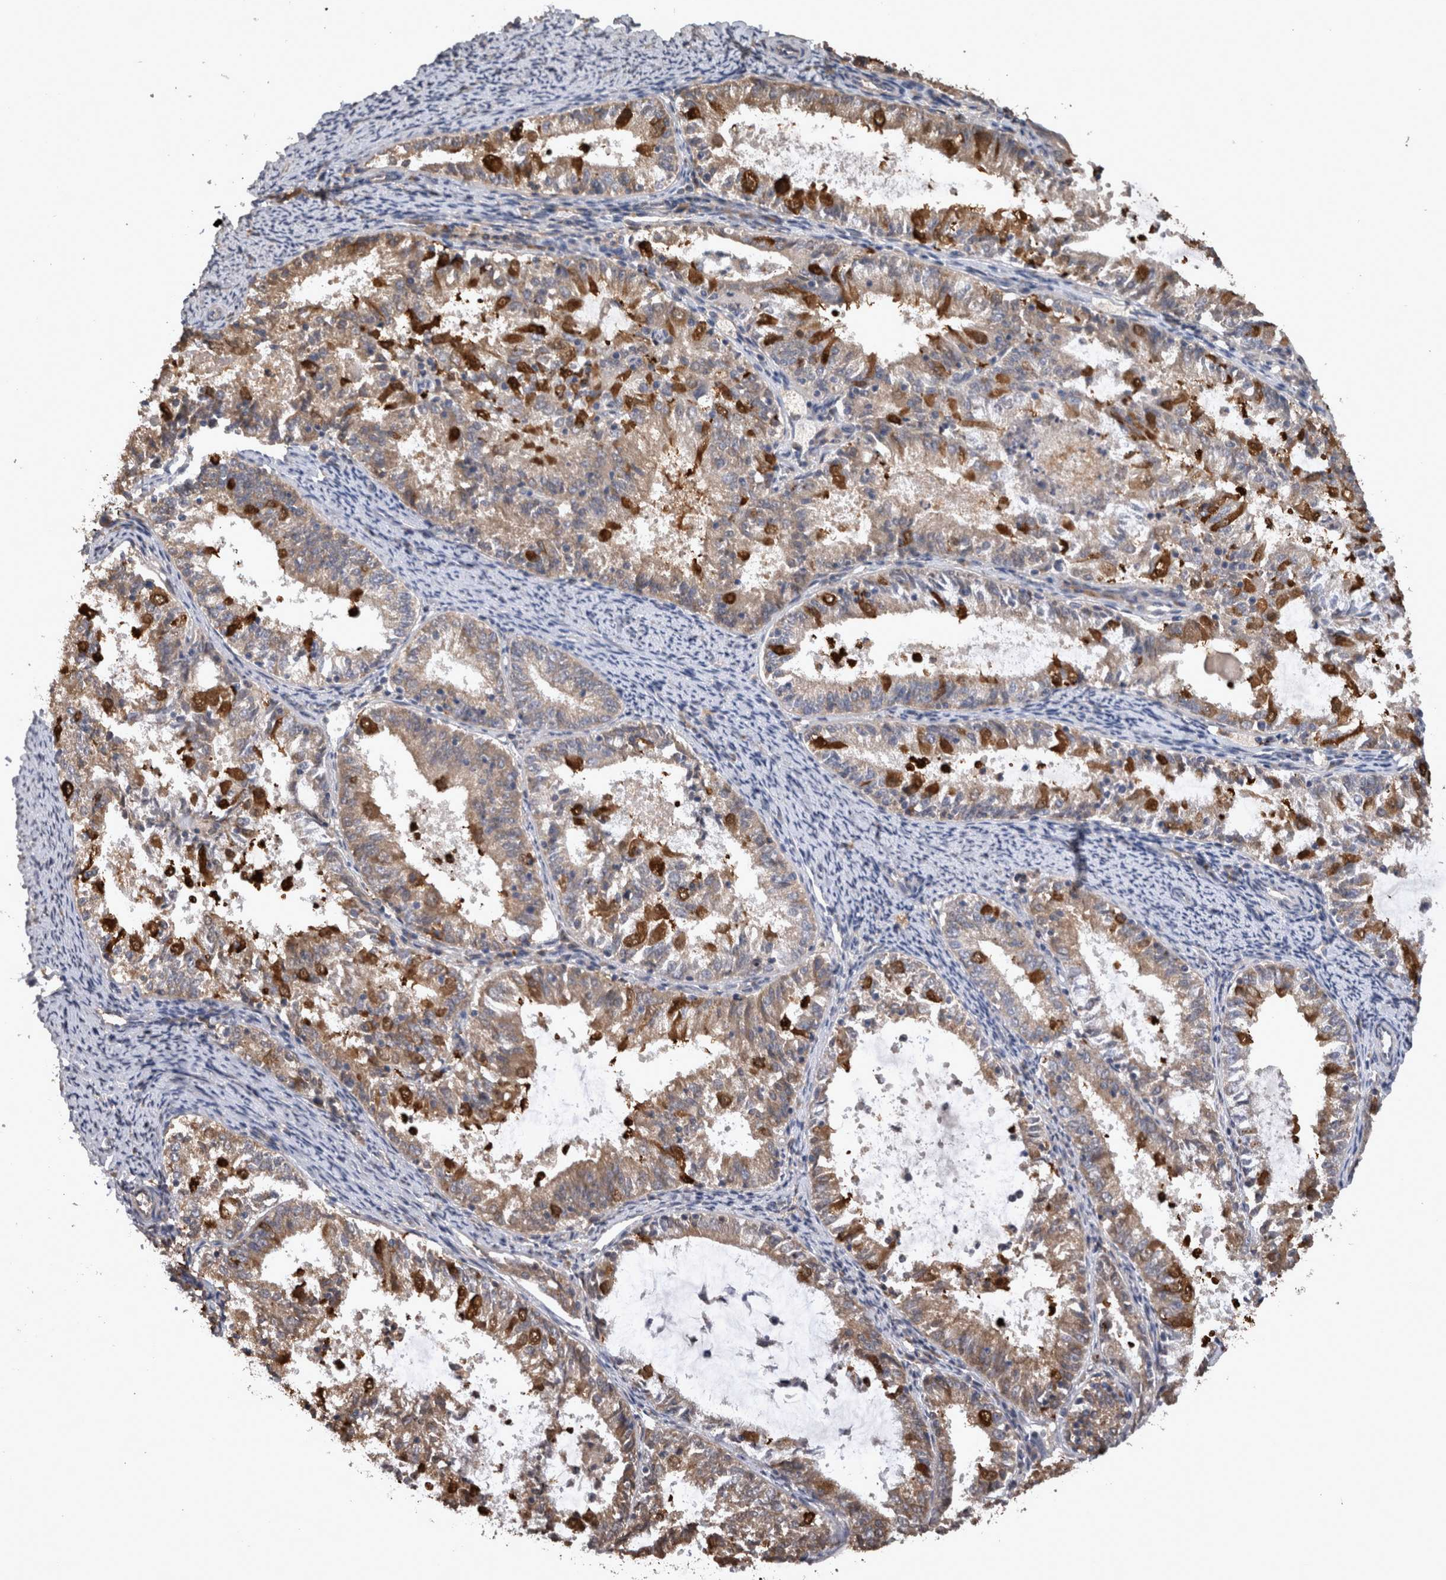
{"staining": {"intensity": "strong", "quantity": "25%-75%", "location": "cytoplasmic/membranous"}, "tissue": "endometrial cancer", "cell_type": "Tumor cells", "image_type": "cancer", "snomed": [{"axis": "morphology", "description": "Adenocarcinoma, NOS"}, {"axis": "topography", "description": "Endometrium"}], "caption": "A high-resolution micrograph shows immunohistochemistry (IHC) staining of adenocarcinoma (endometrial), which displays strong cytoplasmic/membranous staining in approximately 25%-75% of tumor cells. (IHC, brightfield microscopy, high magnification).", "gene": "TMED7", "patient": {"sex": "female", "age": 57}}